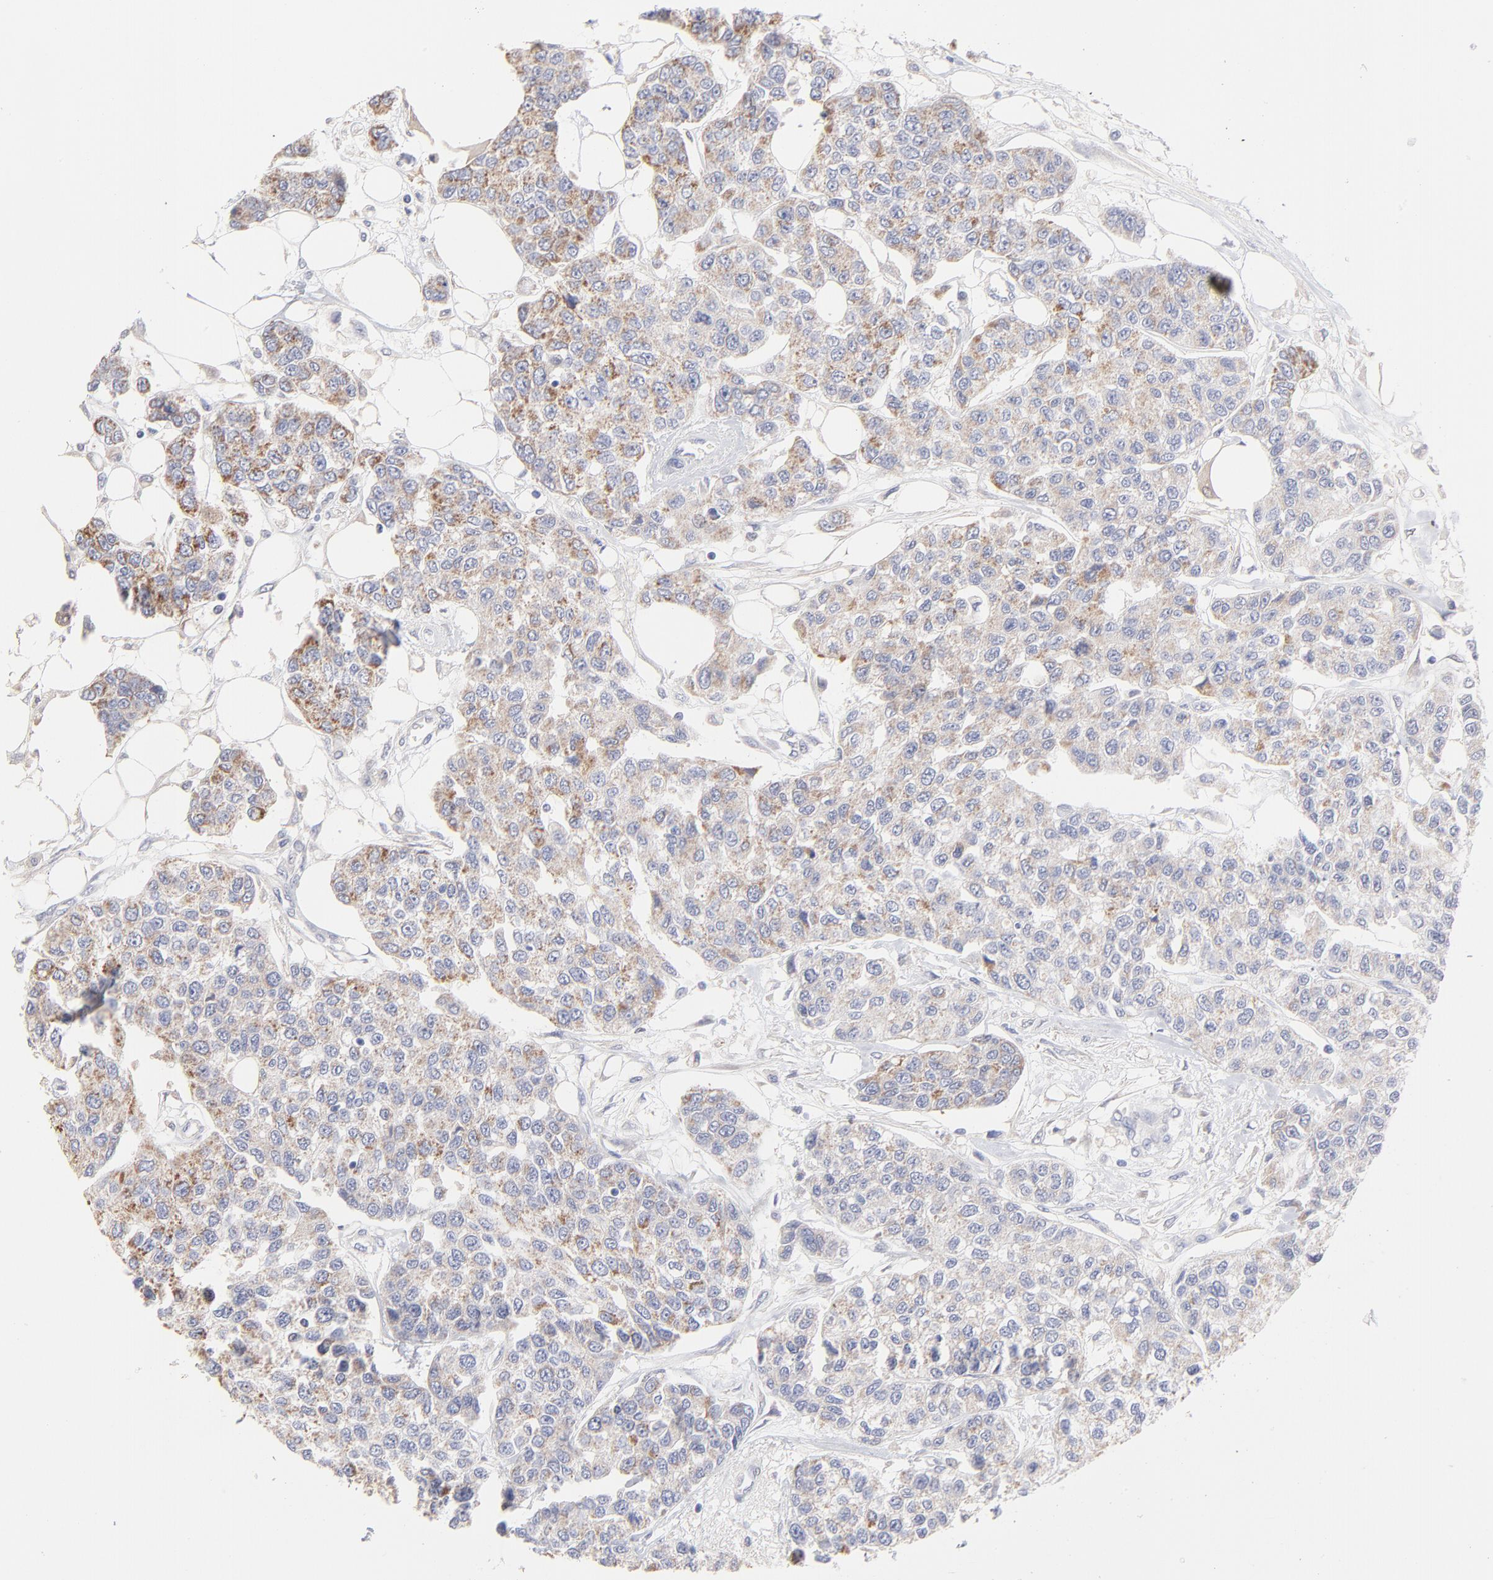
{"staining": {"intensity": "weak", "quantity": ">75%", "location": "cytoplasmic/membranous"}, "tissue": "breast cancer", "cell_type": "Tumor cells", "image_type": "cancer", "snomed": [{"axis": "morphology", "description": "Duct carcinoma"}, {"axis": "topography", "description": "Breast"}], "caption": "Tumor cells demonstrate low levels of weak cytoplasmic/membranous staining in approximately >75% of cells in human intraductal carcinoma (breast).", "gene": "TST", "patient": {"sex": "female", "age": 51}}